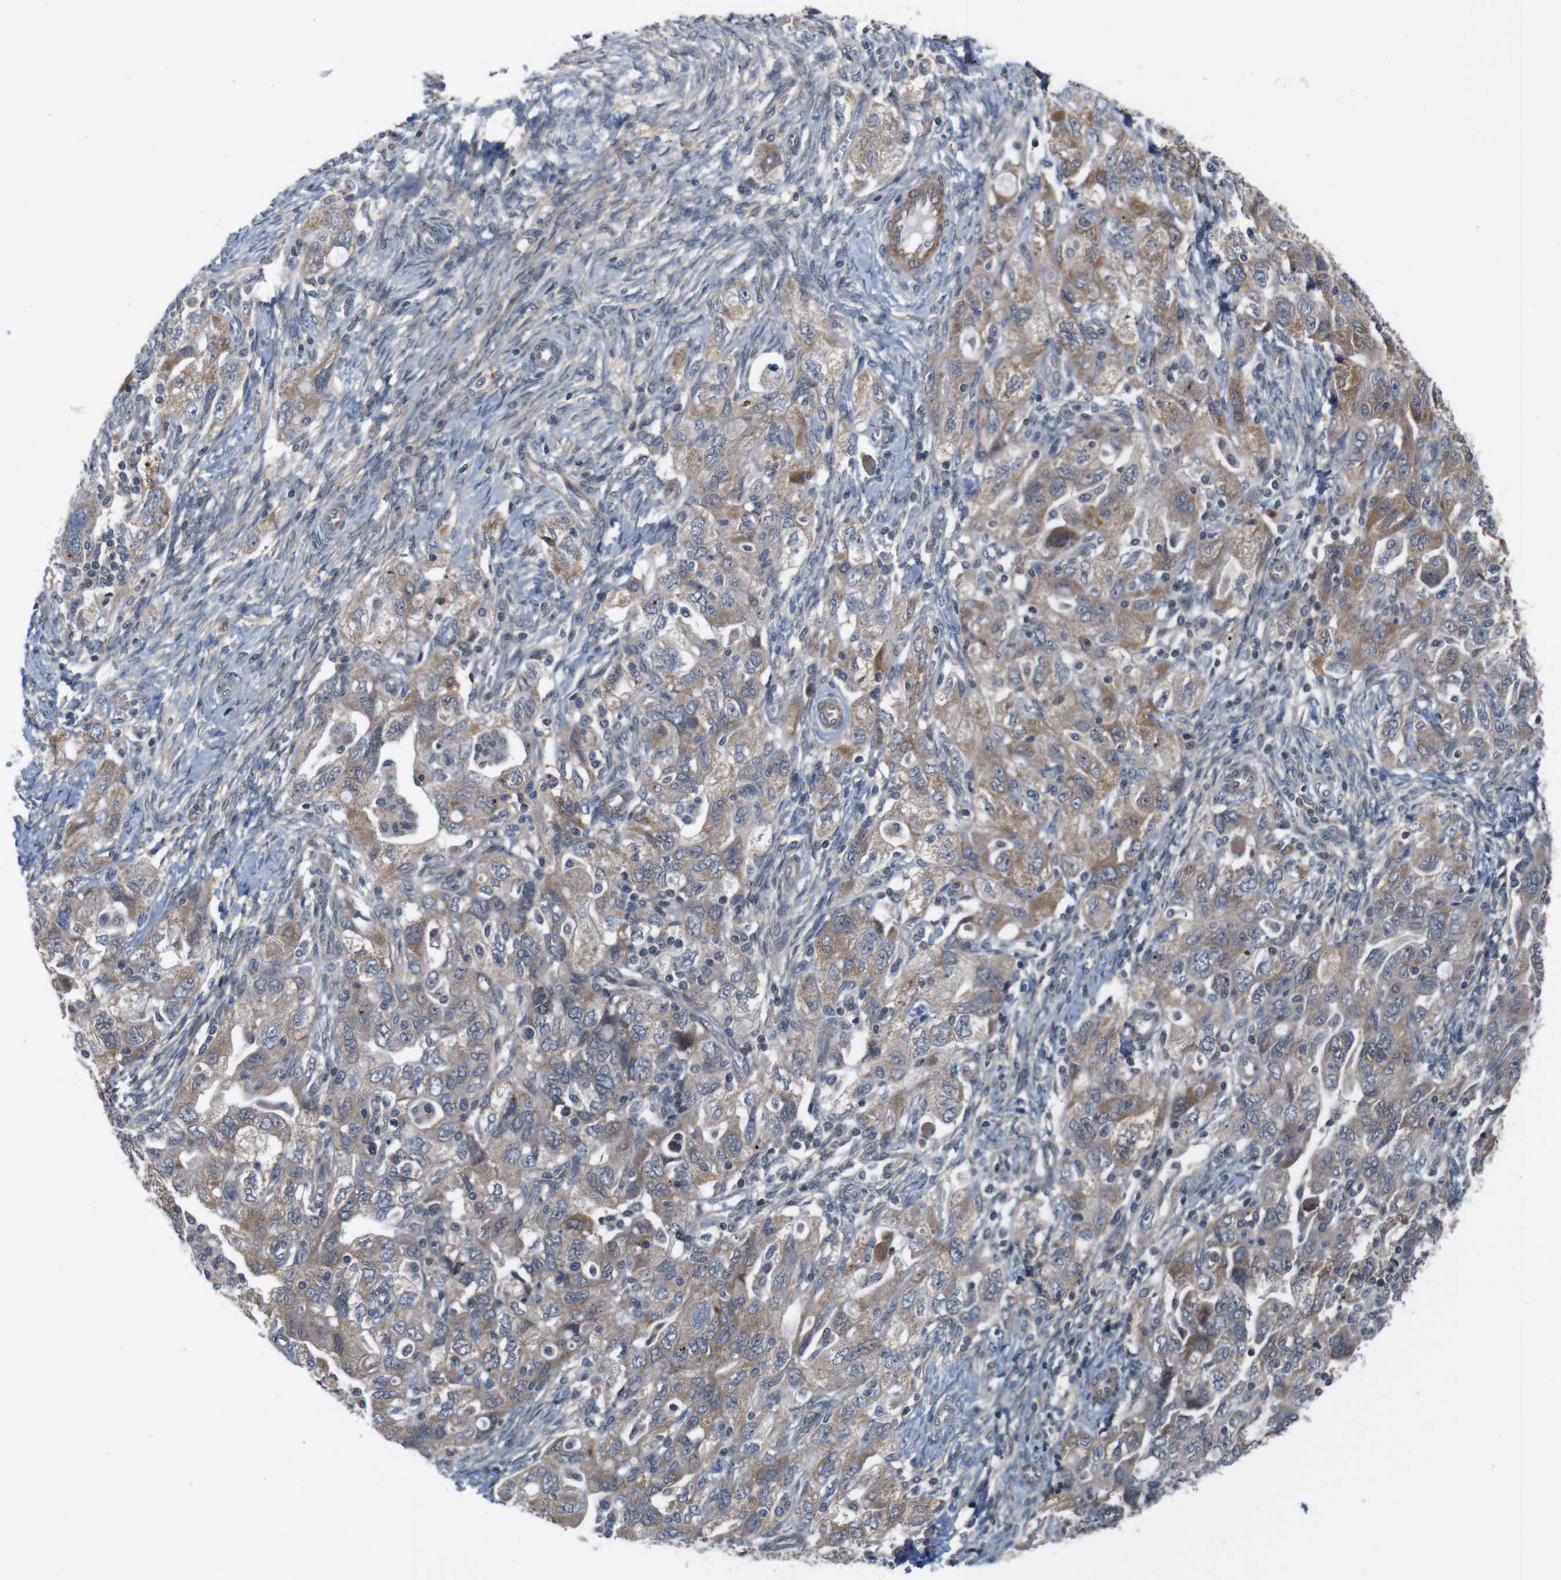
{"staining": {"intensity": "weak", "quantity": ">75%", "location": "cytoplasmic/membranous"}, "tissue": "ovarian cancer", "cell_type": "Tumor cells", "image_type": "cancer", "snomed": [{"axis": "morphology", "description": "Carcinoma, NOS"}, {"axis": "morphology", "description": "Cystadenocarcinoma, serous, NOS"}, {"axis": "topography", "description": "Ovary"}], "caption": "A brown stain shows weak cytoplasmic/membranous expression of a protein in ovarian cancer tumor cells.", "gene": "GGT7", "patient": {"sex": "female", "age": 69}}